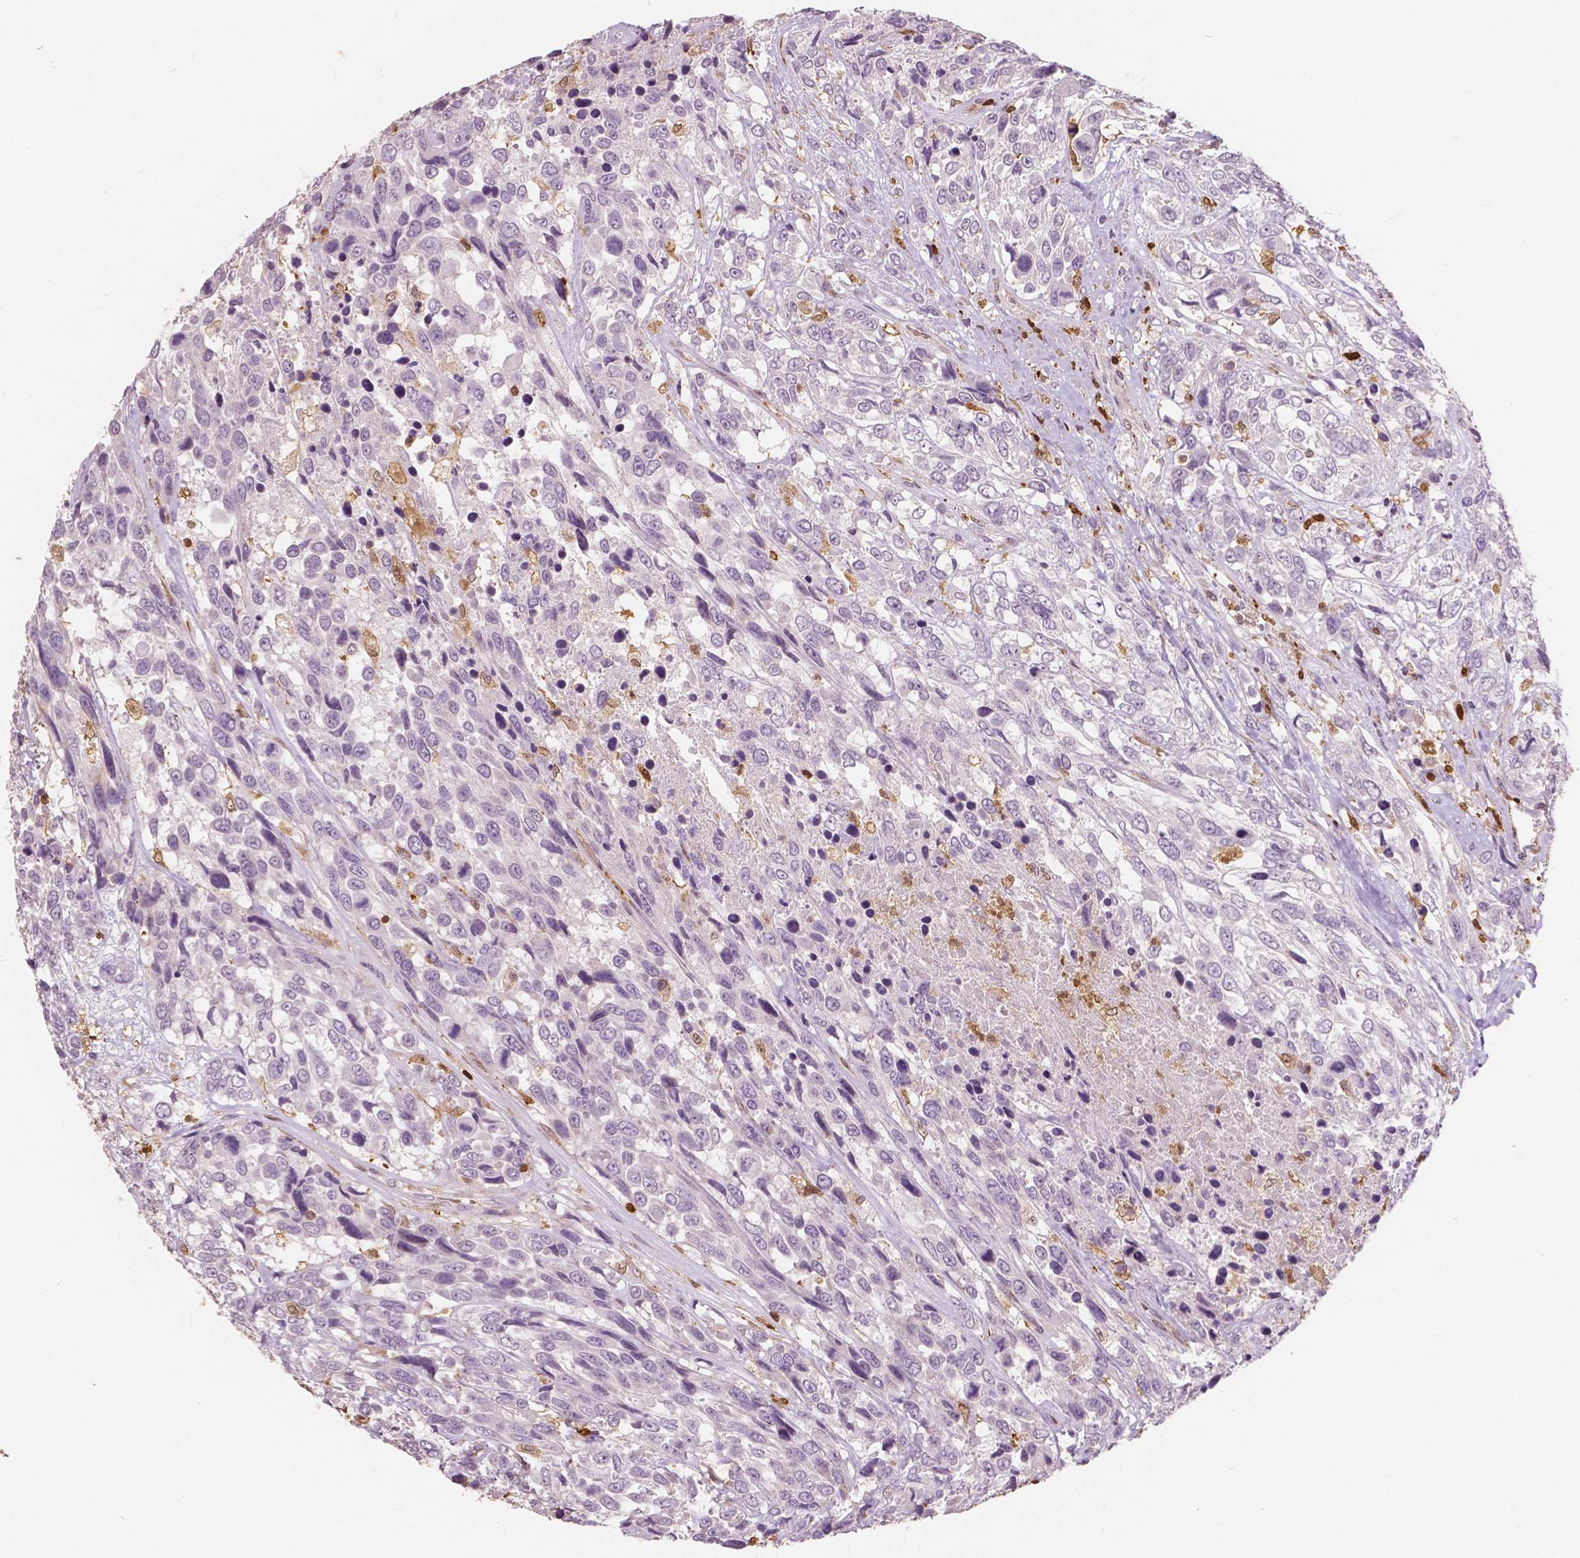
{"staining": {"intensity": "negative", "quantity": "none", "location": "none"}, "tissue": "urothelial cancer", "cell_type": "Tumor cells", "image_type": "cancer", "snomed": [{"axis": "morphology", "description": "Urothelial carcinoma, High grade"}, {"axis": "topography", "description": "Urinary bladder"}], "caption": "Tumor cells show no significant protein expression in urothelial cancer.", "gene": "S100A4", "patient": {"sex": "female", "age": 70}}